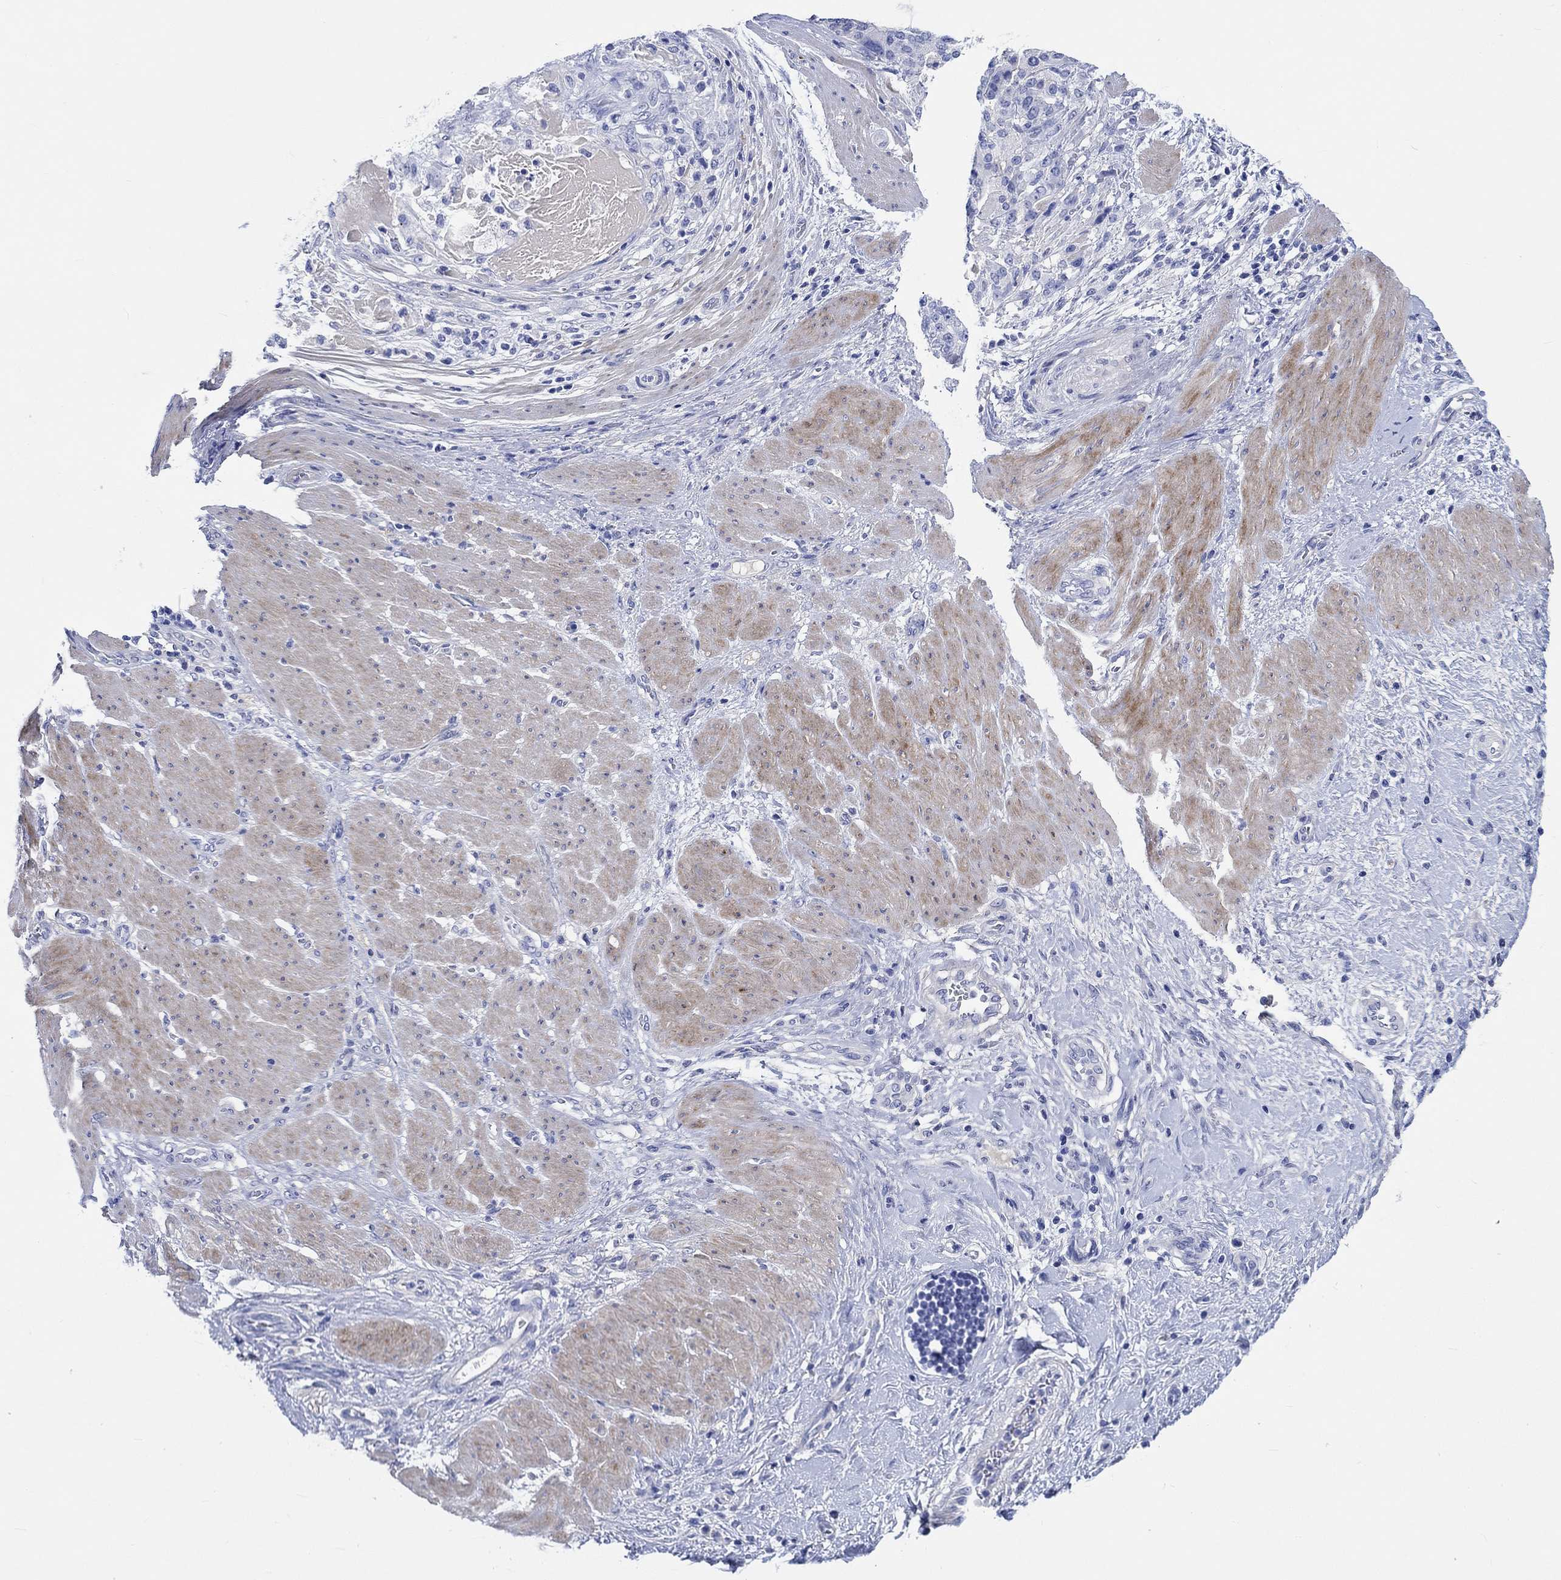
{"staining": {"intensity": "negative", "quantity": "none", "location": "none"}, "tissue": "stomach cancer", "cell_type": "Tumor cells", "image_type": "cancer", "snomed": [{"axis": "morphology", "description": "Adenocarcinoma, NOS"}, {"axis": "topography", "description": "Stomach"}], "caption": "Immunohistochemistry (IHC) image of adenocarcinoma (stomach) stained for a protein (brown), which reveals no staining in tumor cells.", "gene": "SHISA4", "patient": {"sex": "male", "age": 48}}